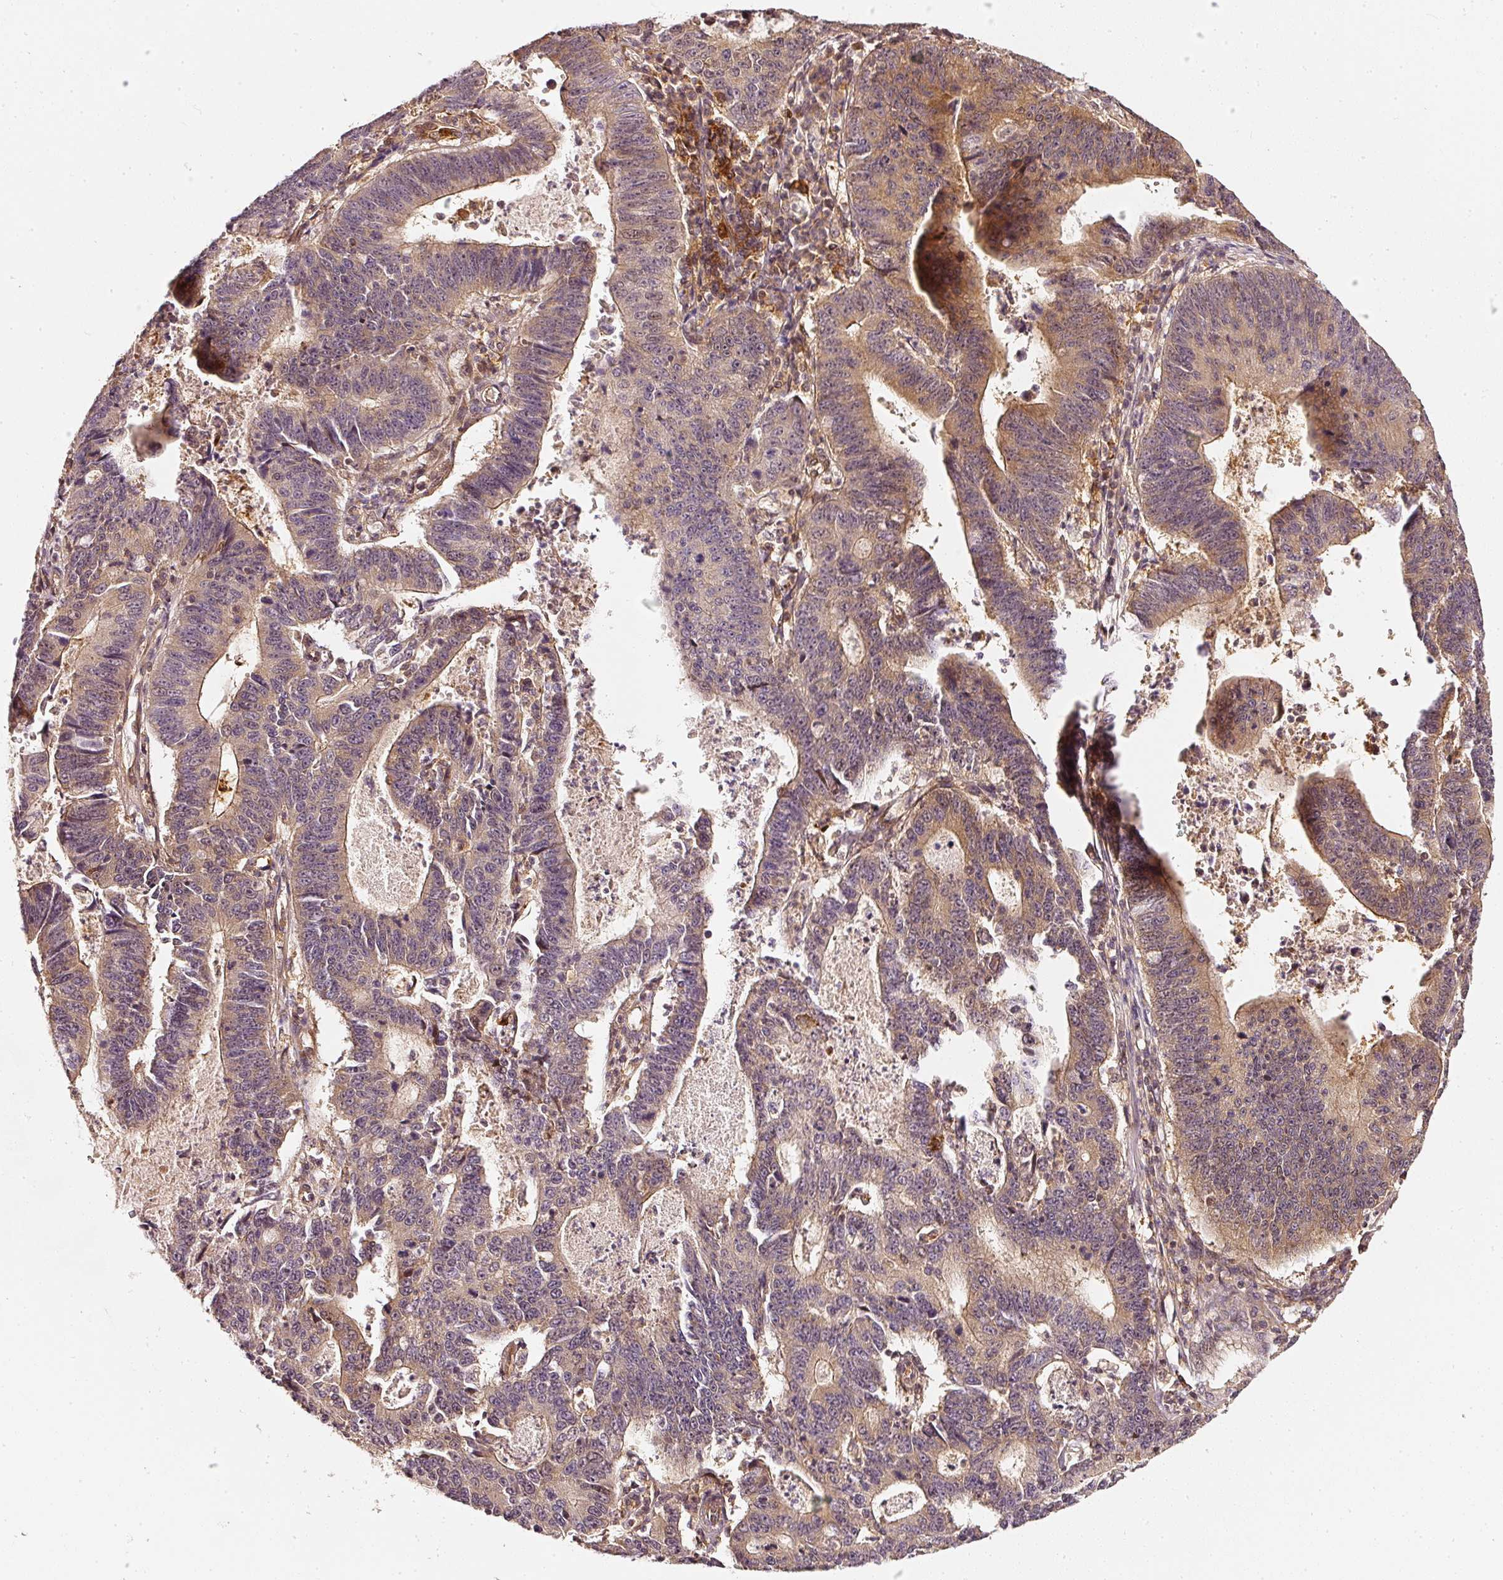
{"staining": {"intensity": "moderate", "quantity": "25%-75%", "location": "cytoplasmic/membranous,nuclear"}, "tissue": "stomach cancer", "cell_type": "Tumor cells", "image_type": "cancer", "snomed": [{"axis": "morphology", "description": "Adenocarcinoma, NOS"}, {"axis": "topography", "description": "Stomach"}], "caption": "IHC histopathology image of human adenocarcinoma (stomach) stained for a protein (brown), which exhibits medium levels of moderate cytoplasmic/membranous and nuclear expression in about 25%-75% of tumor cells.", "gene": "ASMTL", "patient": {"sex": "male", "age": 59}}